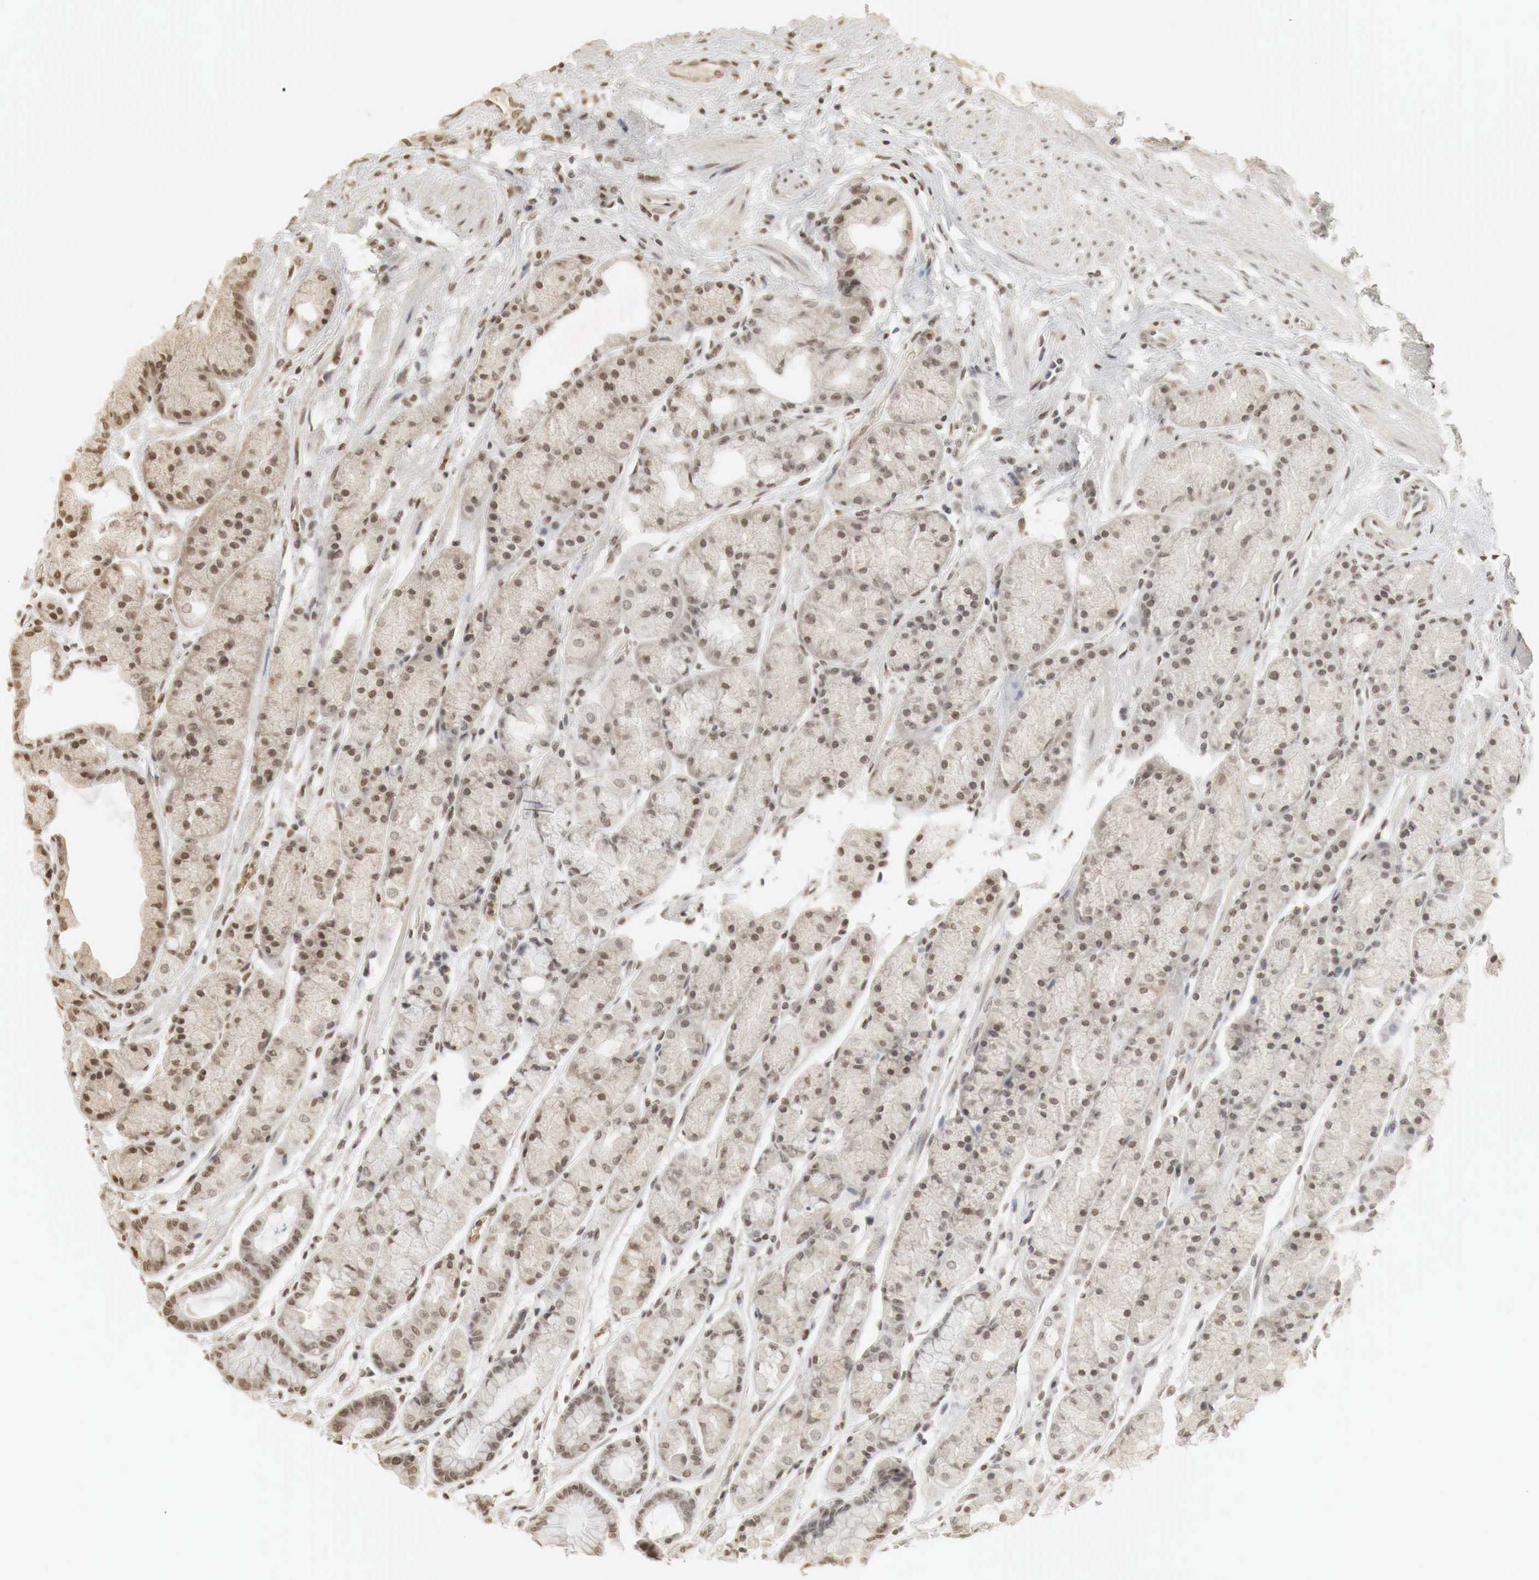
{"staining": {"intensity": "moderate", "quantity": ">75%", "location": "nuclear"}, "tissue": "stomach", "cell_type": "Glandular cells", "image_type": "normal", "snomed": [{"axis": "morphology", "description": "Normal tissue, NOS"}, {"axis": "topography", "description": "Stomach, upper"}], "caption": "Immunohistochemical staining of normal human stomach displays medium levels of moderate nuclear staining in about >75% of glandular cells.", "gene": "ERBB4", "patient": {"sex": "male", "age": 72}}